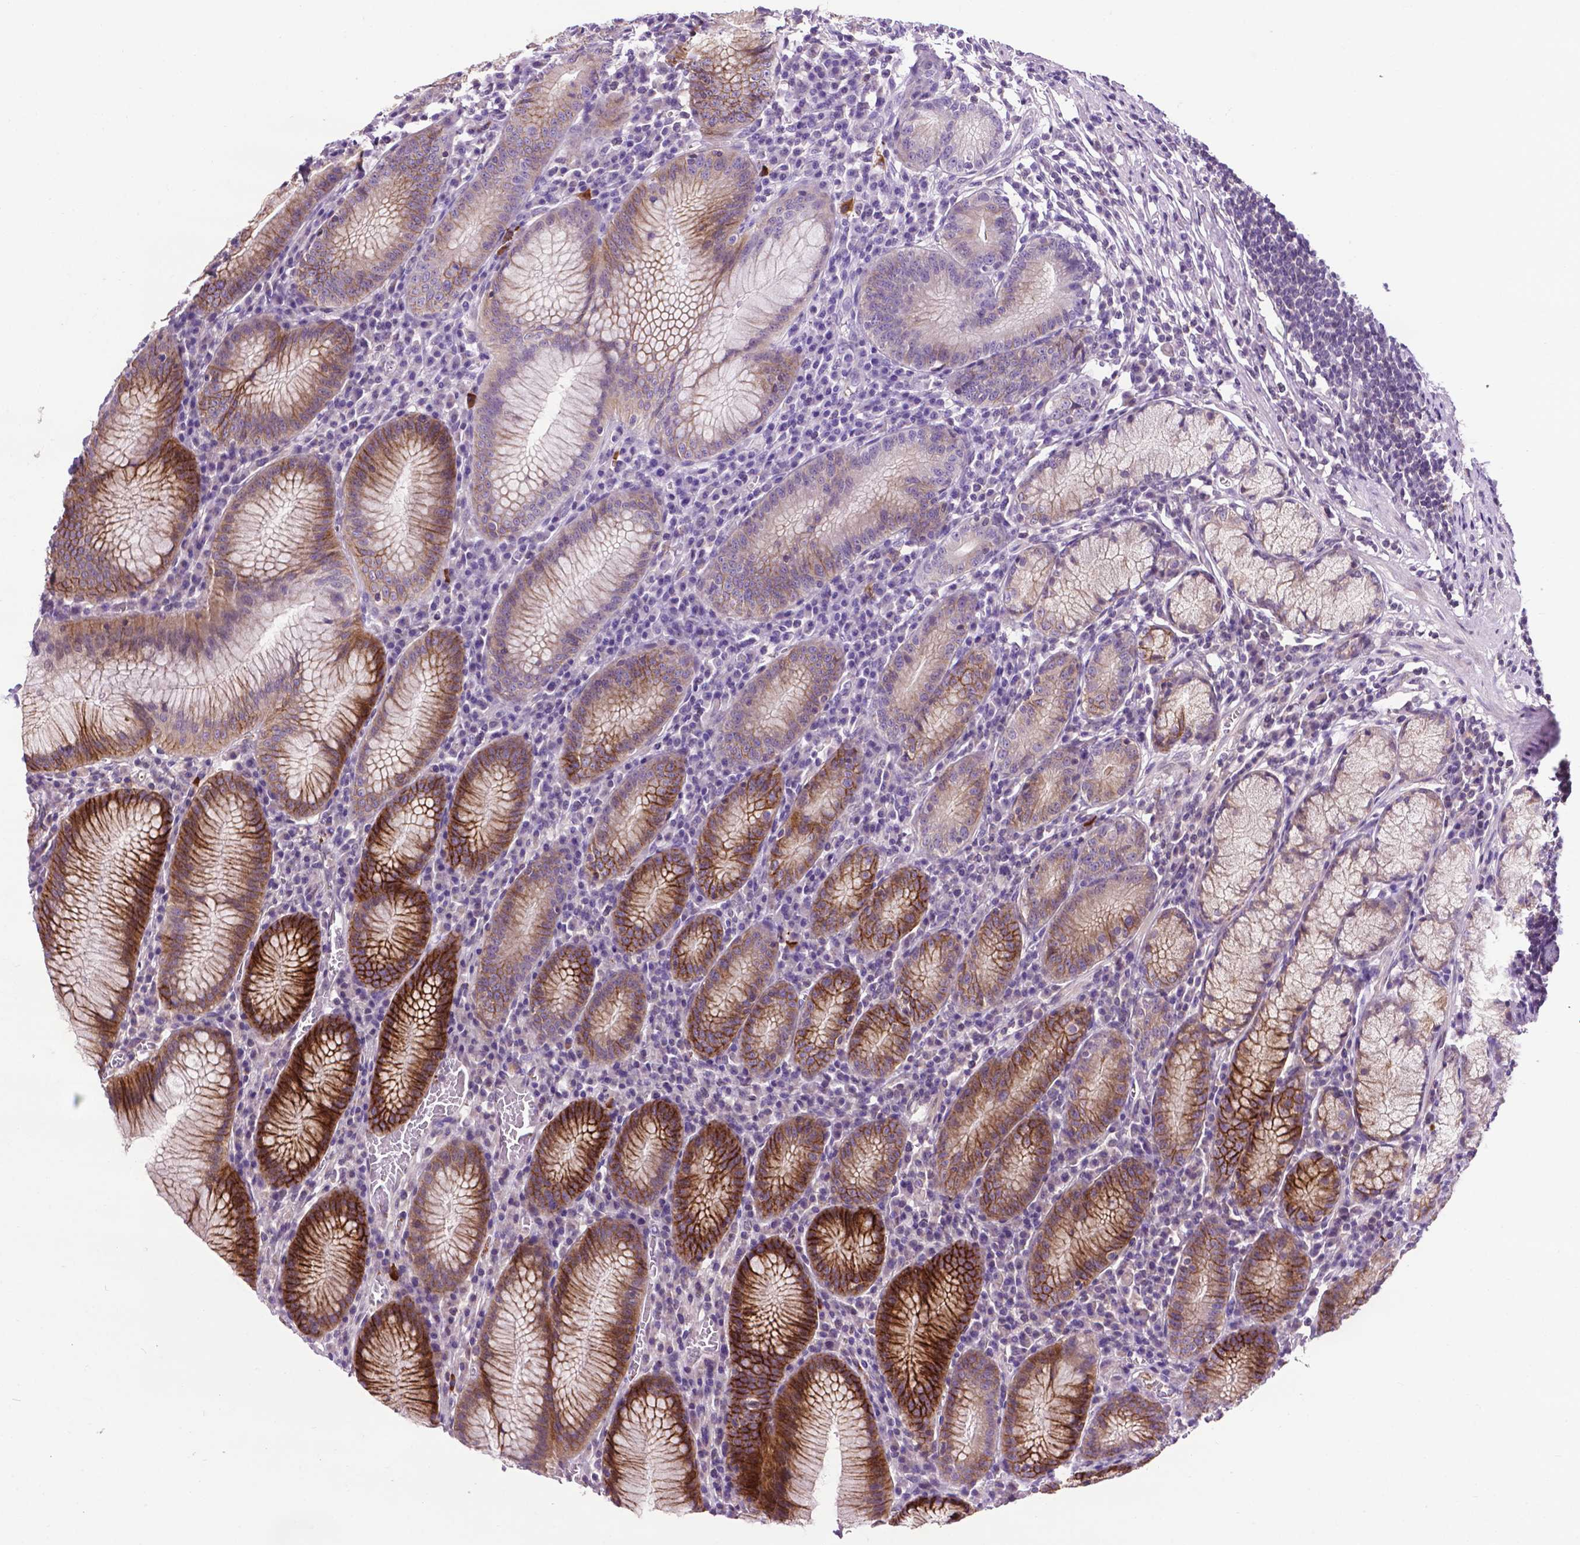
{"staining": {"intensity": "strong", "quantity": "25%-75%", "location": "cytoplasmic/membranous"}, "tissue": "stomach", "cell_type": "Glandular cells", "image_type": "normal", "snomed": [{"axis": "morphology", "description": "Normal tissue, NOS"}, {"axis": "topography", "description": "Stomach"}], "caption": "A brown stain highlights strong cytoplasmic/membranous positivity of a protein in glandular cells of unremarkable human stomach. Nuclei are stained in blue.", "gene": "SPNS2", "patient": {"sex": "male", "age": 55}}